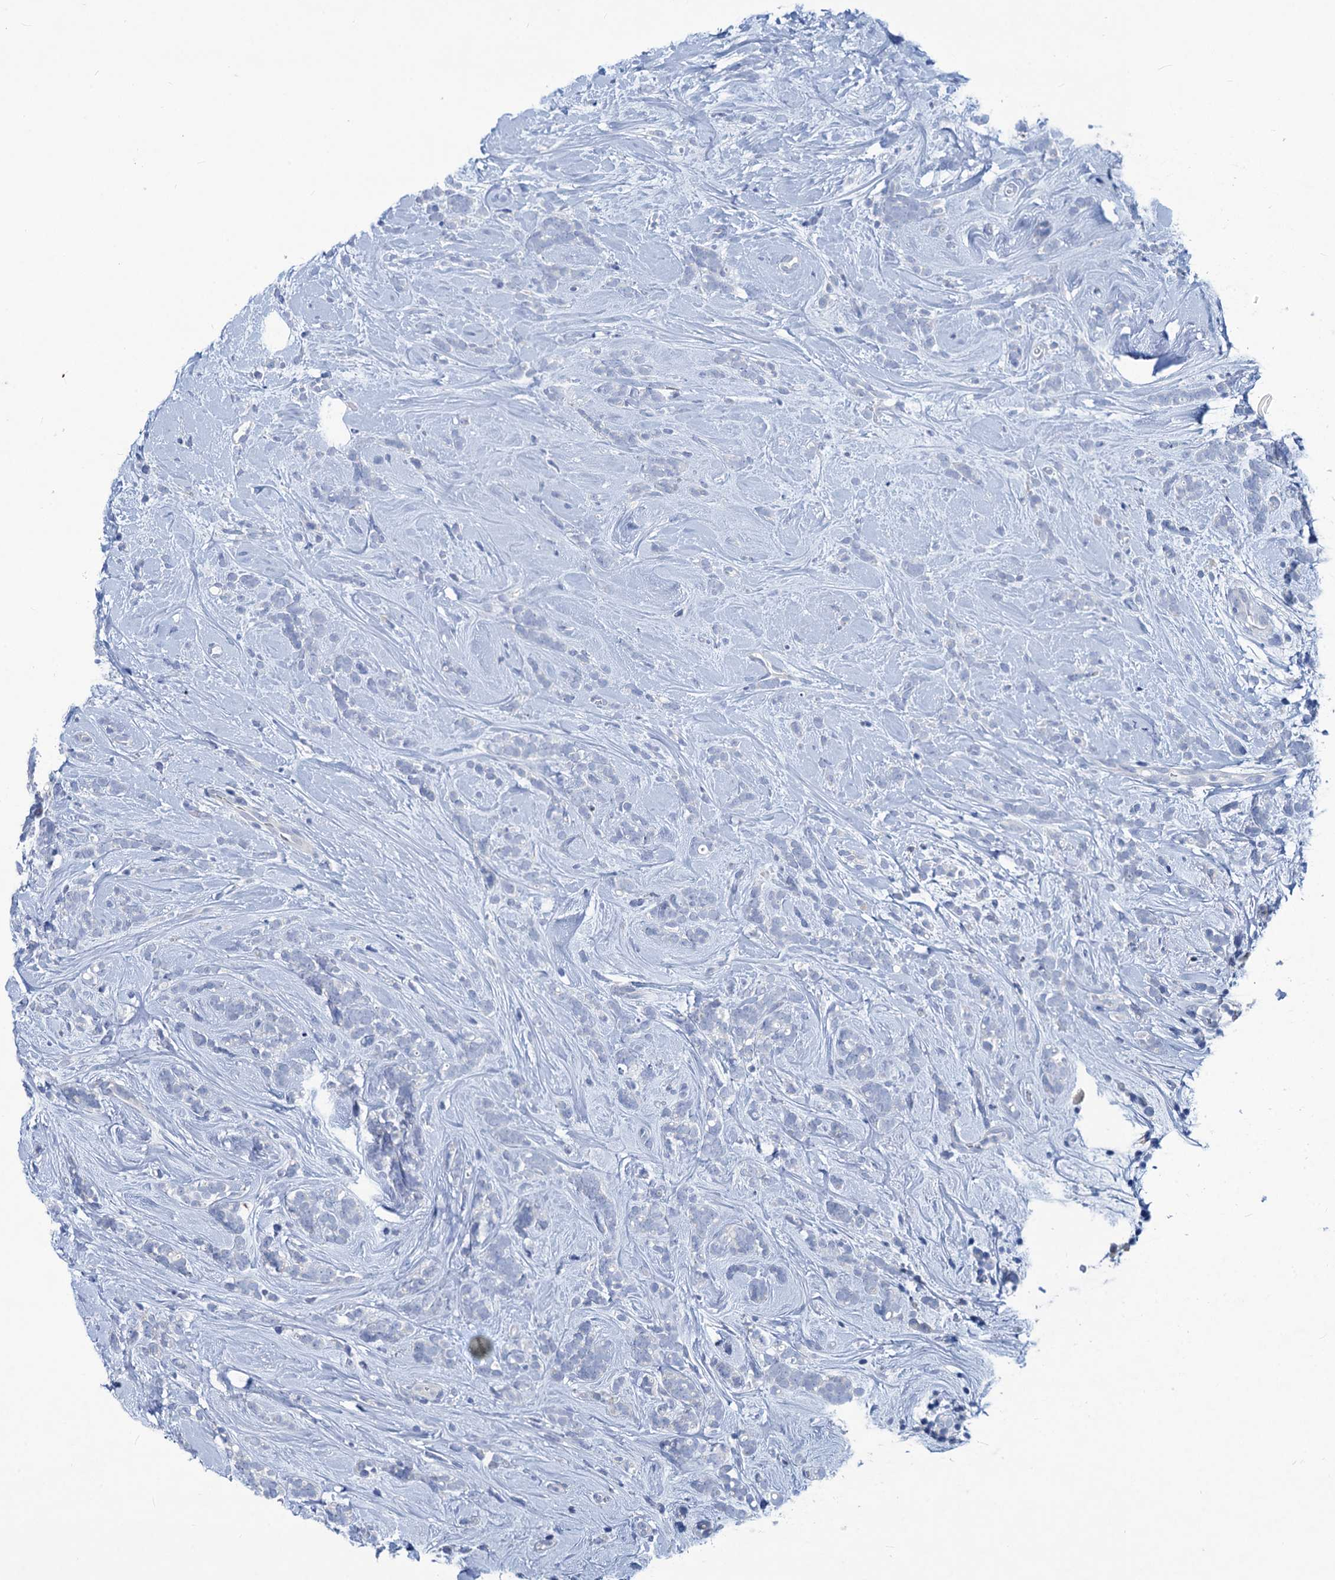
{"staining": {"intensity": "negative", "quantity": "none", "location": "none"}, "tissue": "breast cancer", "cell_type": "Tumor cells", "image_type": "cancer", "snomed": [{"axis": "morphology", "description": "Lobular carcinoma"}, {"axis": "topography", "description": "Breast"}], "caption": "Tumor cells show no significant staining in breast cancer (lobular carcinoma).", "gene": "RTKN2", "patient": {"sex": "female", "age": 58}}